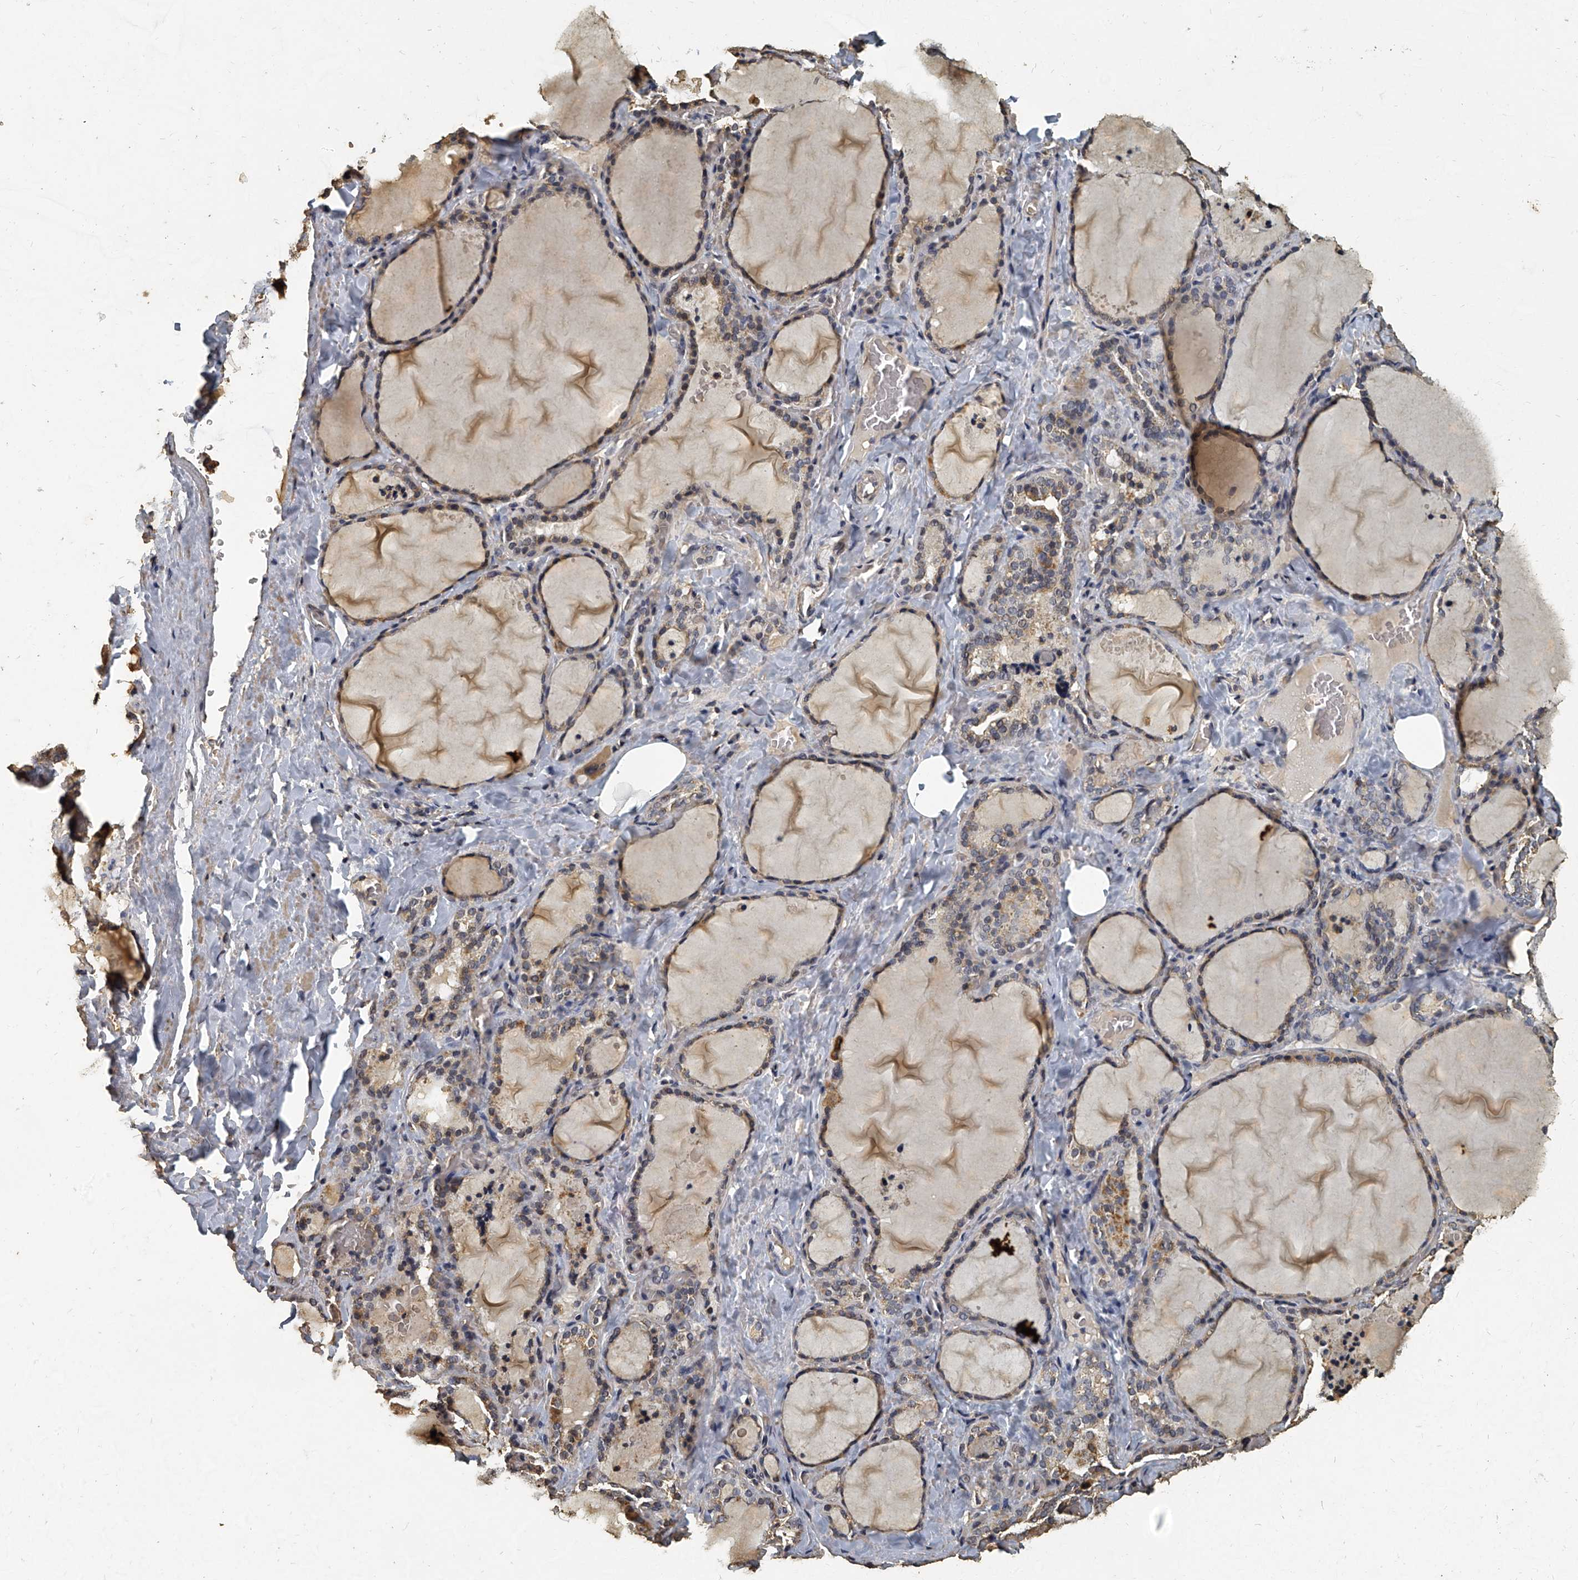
{"staining": {"intensity": "moderate", "quantity": ">75%", "location": "cytoplasmic/membranous"}, "tissue": "thyroid gland", "cell_type": "Glandular cells", "image_type": "normal", "snomed": [{"axis": "morphology", "description": "Normal tissue, NOS"}, {"axis": "topography", "description": "Thyroid gland"}], "caption": "Protein staining of normal thyroid gland shows moderate cytoplasmic/membranous positivity in approximately >75% of glandular cells. (Brightfield microscopy of DAB IHC at high magnification).", "gene": "MRPL28", "patient": {"sex": "female", "age": 22}}